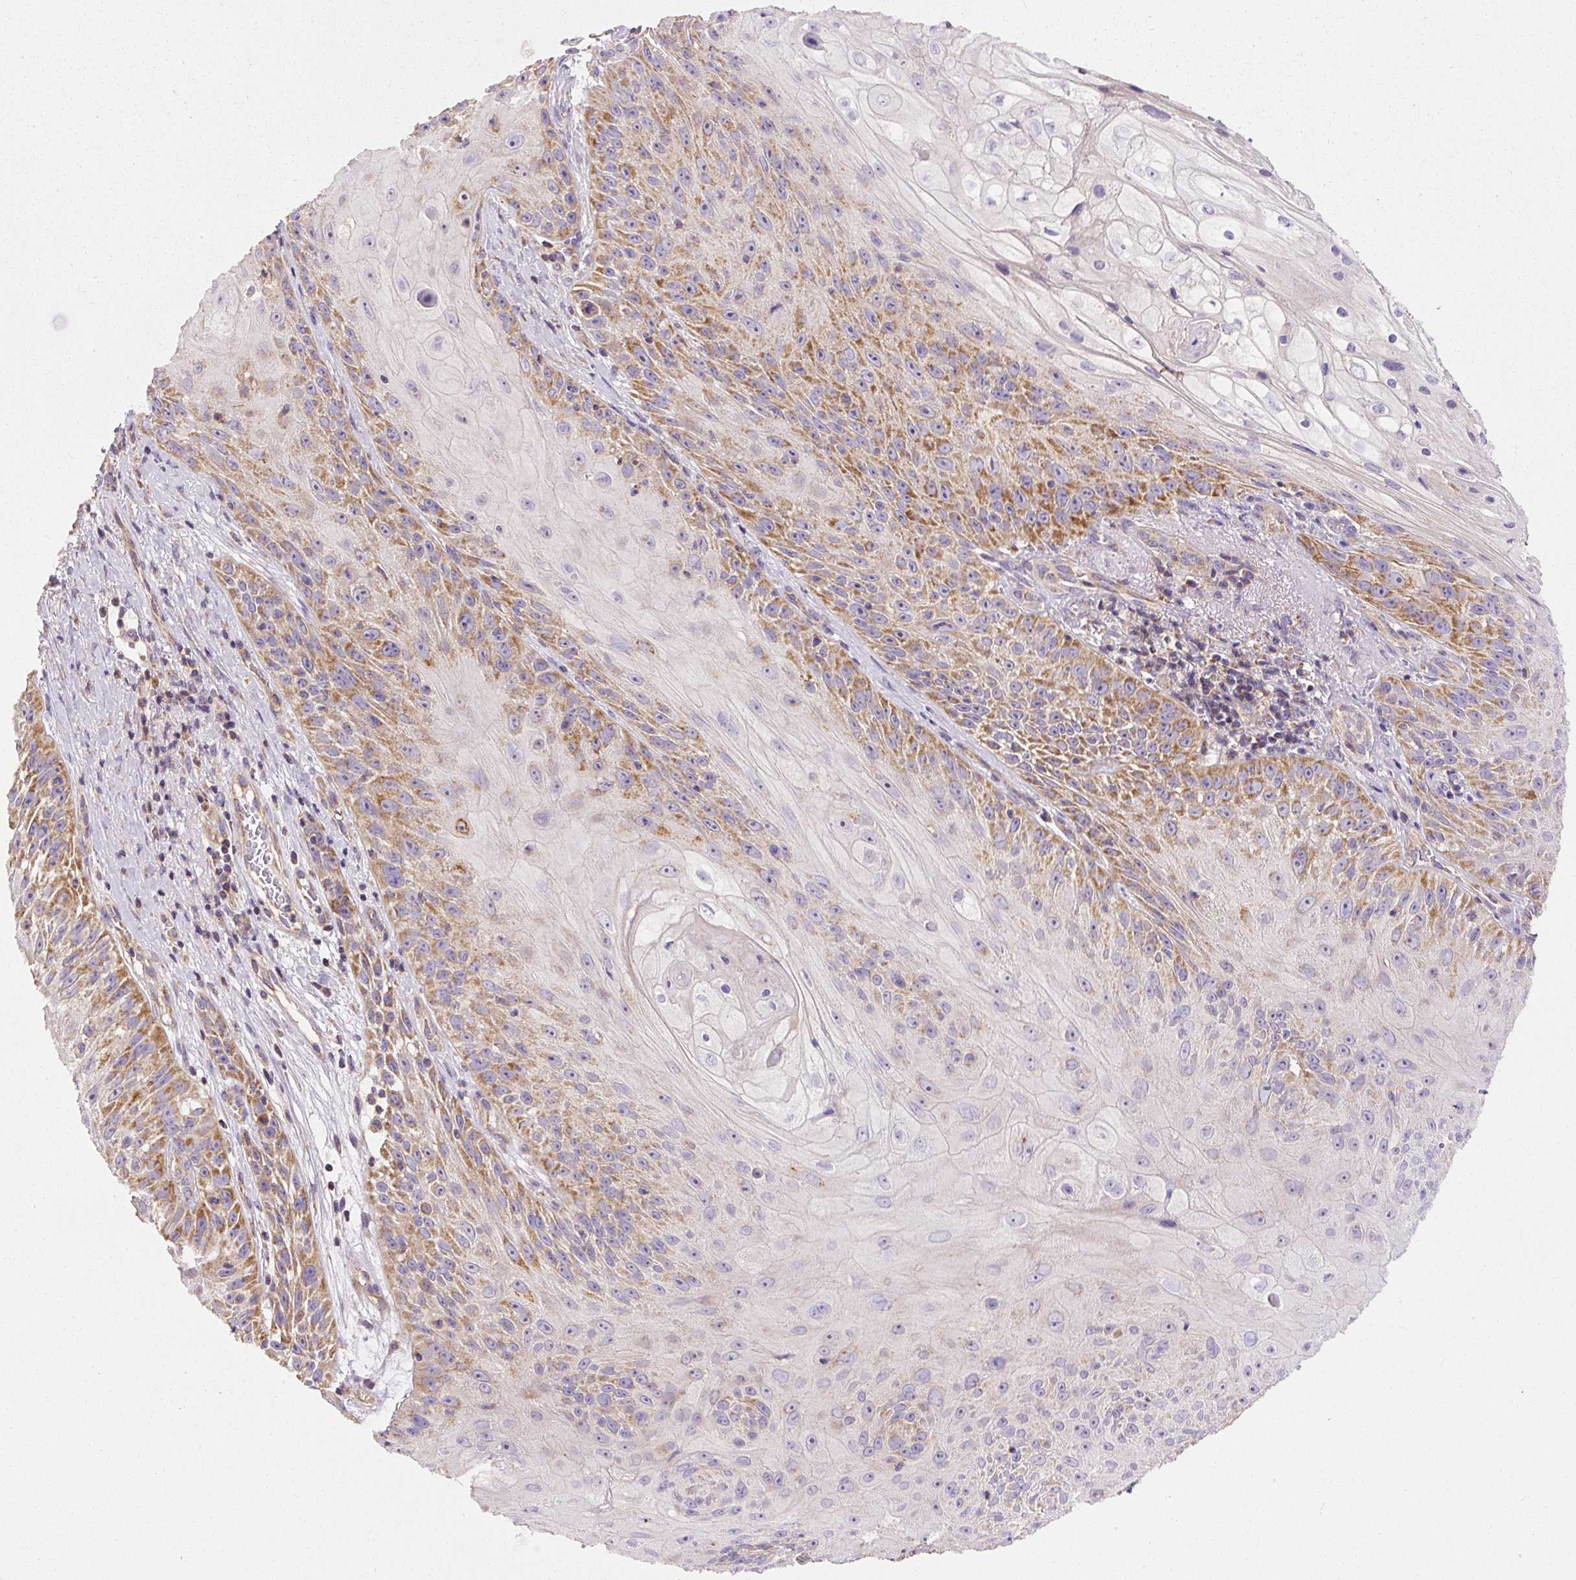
{"staining": {"intensity": "moderate", "quantity": "25%-75%", "location": "cytoplasmic/membranous"}, "tissue": "skin cancer", "cell_type": "Tumor cells", "image_type": "cancer", "snomed": [{"axis": "morphology", "description": "Squamous cell carcinoma, NOS"}, {"axis": "topography", "description": "Skin"}, {"axis": "topography", "description": "Vulva"}], "caption": "An image showing moderate cytoplasmic/membranous positivity in about 25%-75% of tumor cells in skin cancer, as visualized by brown immunohistochemical staining.", "gene": "NDUFAF2", "patient": {"sex": "female", "age": 76}}